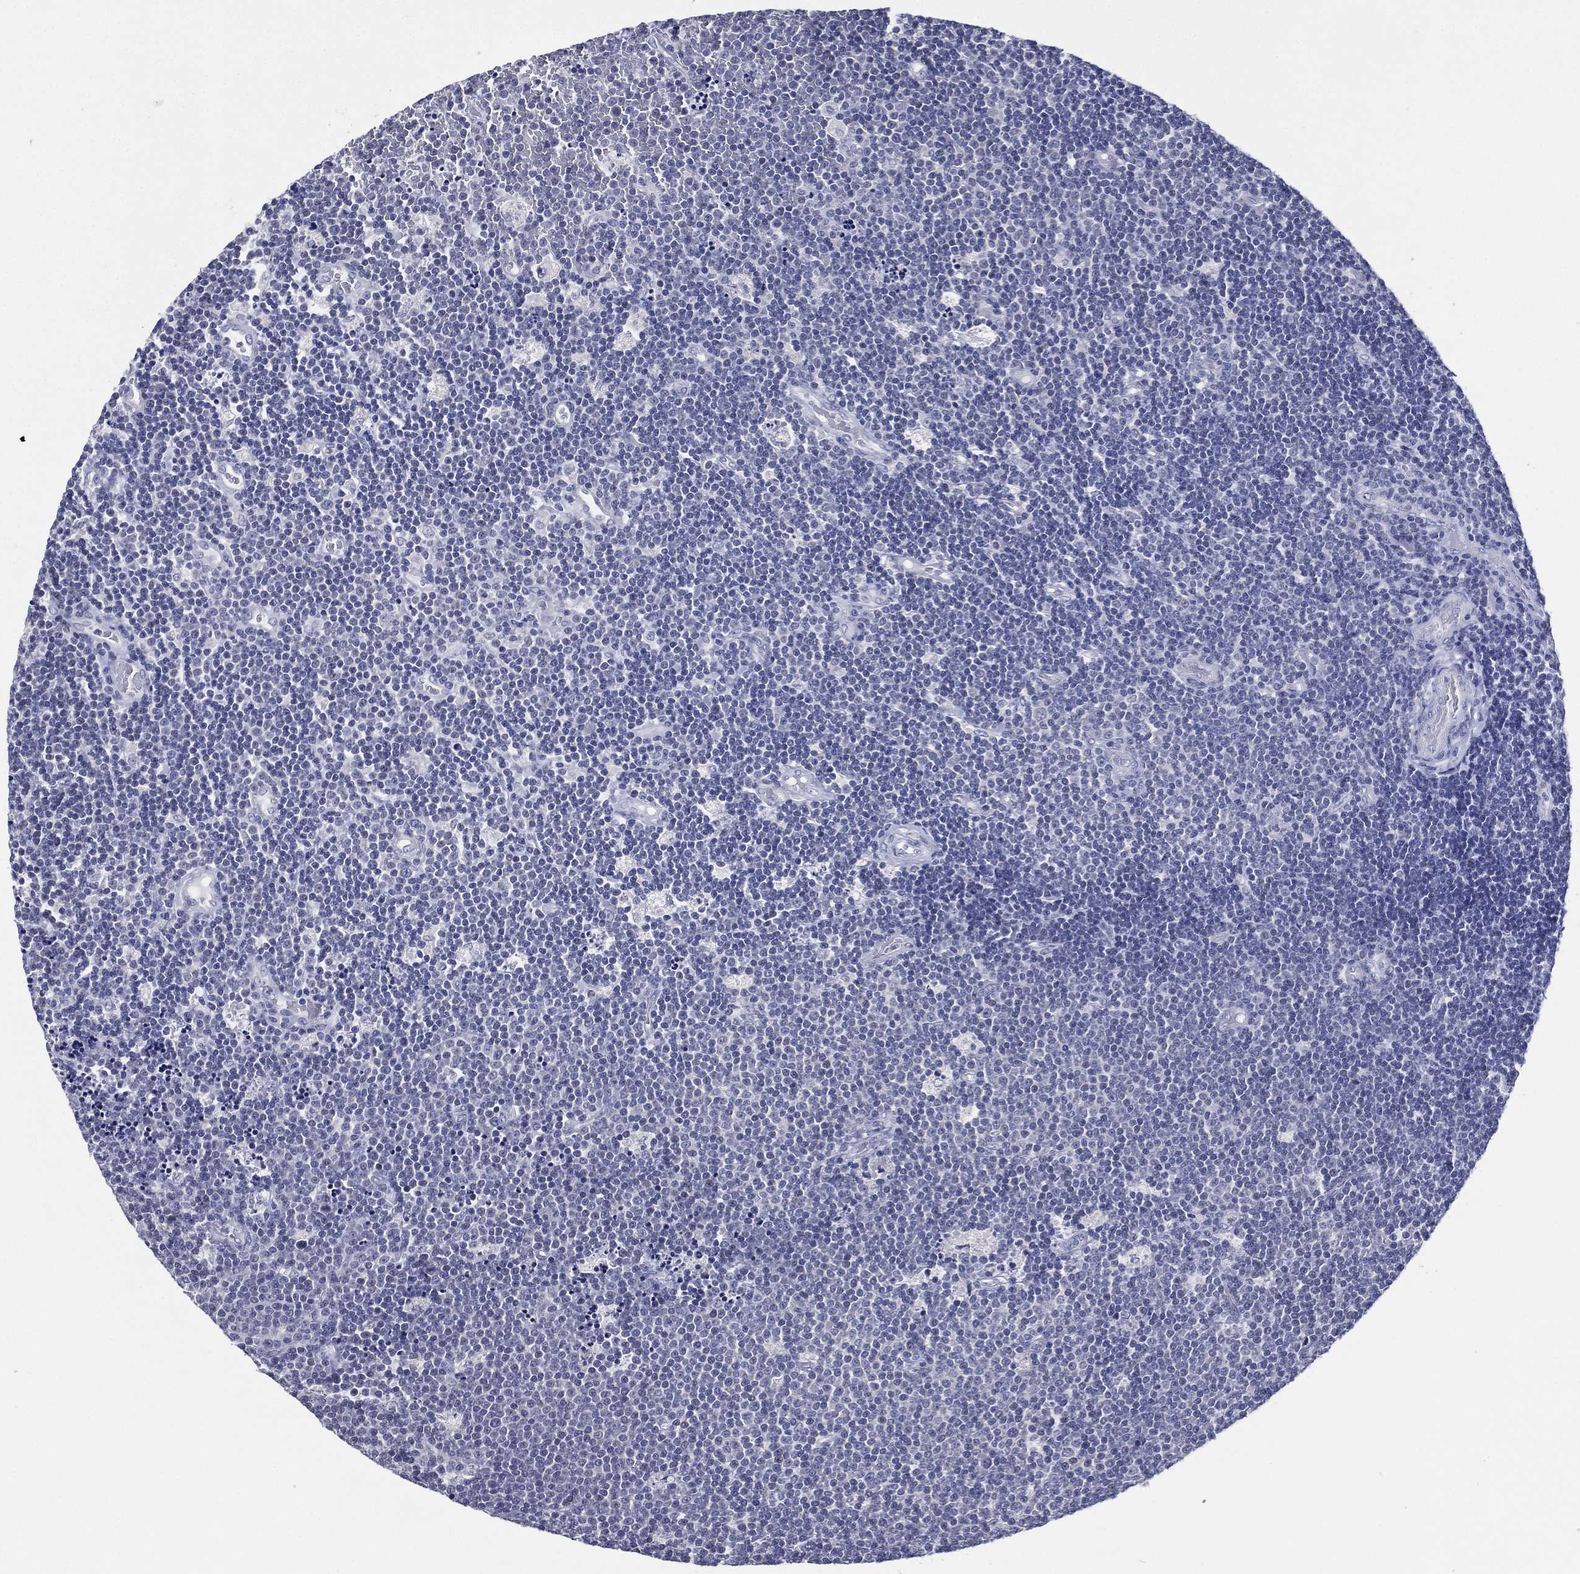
{"staining": {"intensity": "negative", "quantity": "none", "location": "none"}, "tissue": "lymphoma", "cell_type": "Tumor cells", "image_type": "cancer", "snomed": [{"axis": "morphology", "description": "Malignant lymphoma, non-Hodgkin's type, Low grade"}, {"axis": "topography", "description": "Brain"}], "caption": "Immunohistochemistry (IHC) of human lymphoma exhibits no positivity in tumor cells. Nuclei are stained in blue.", "gene": "SLC13A4", "patient": {"sex": "female", "age": 66}}